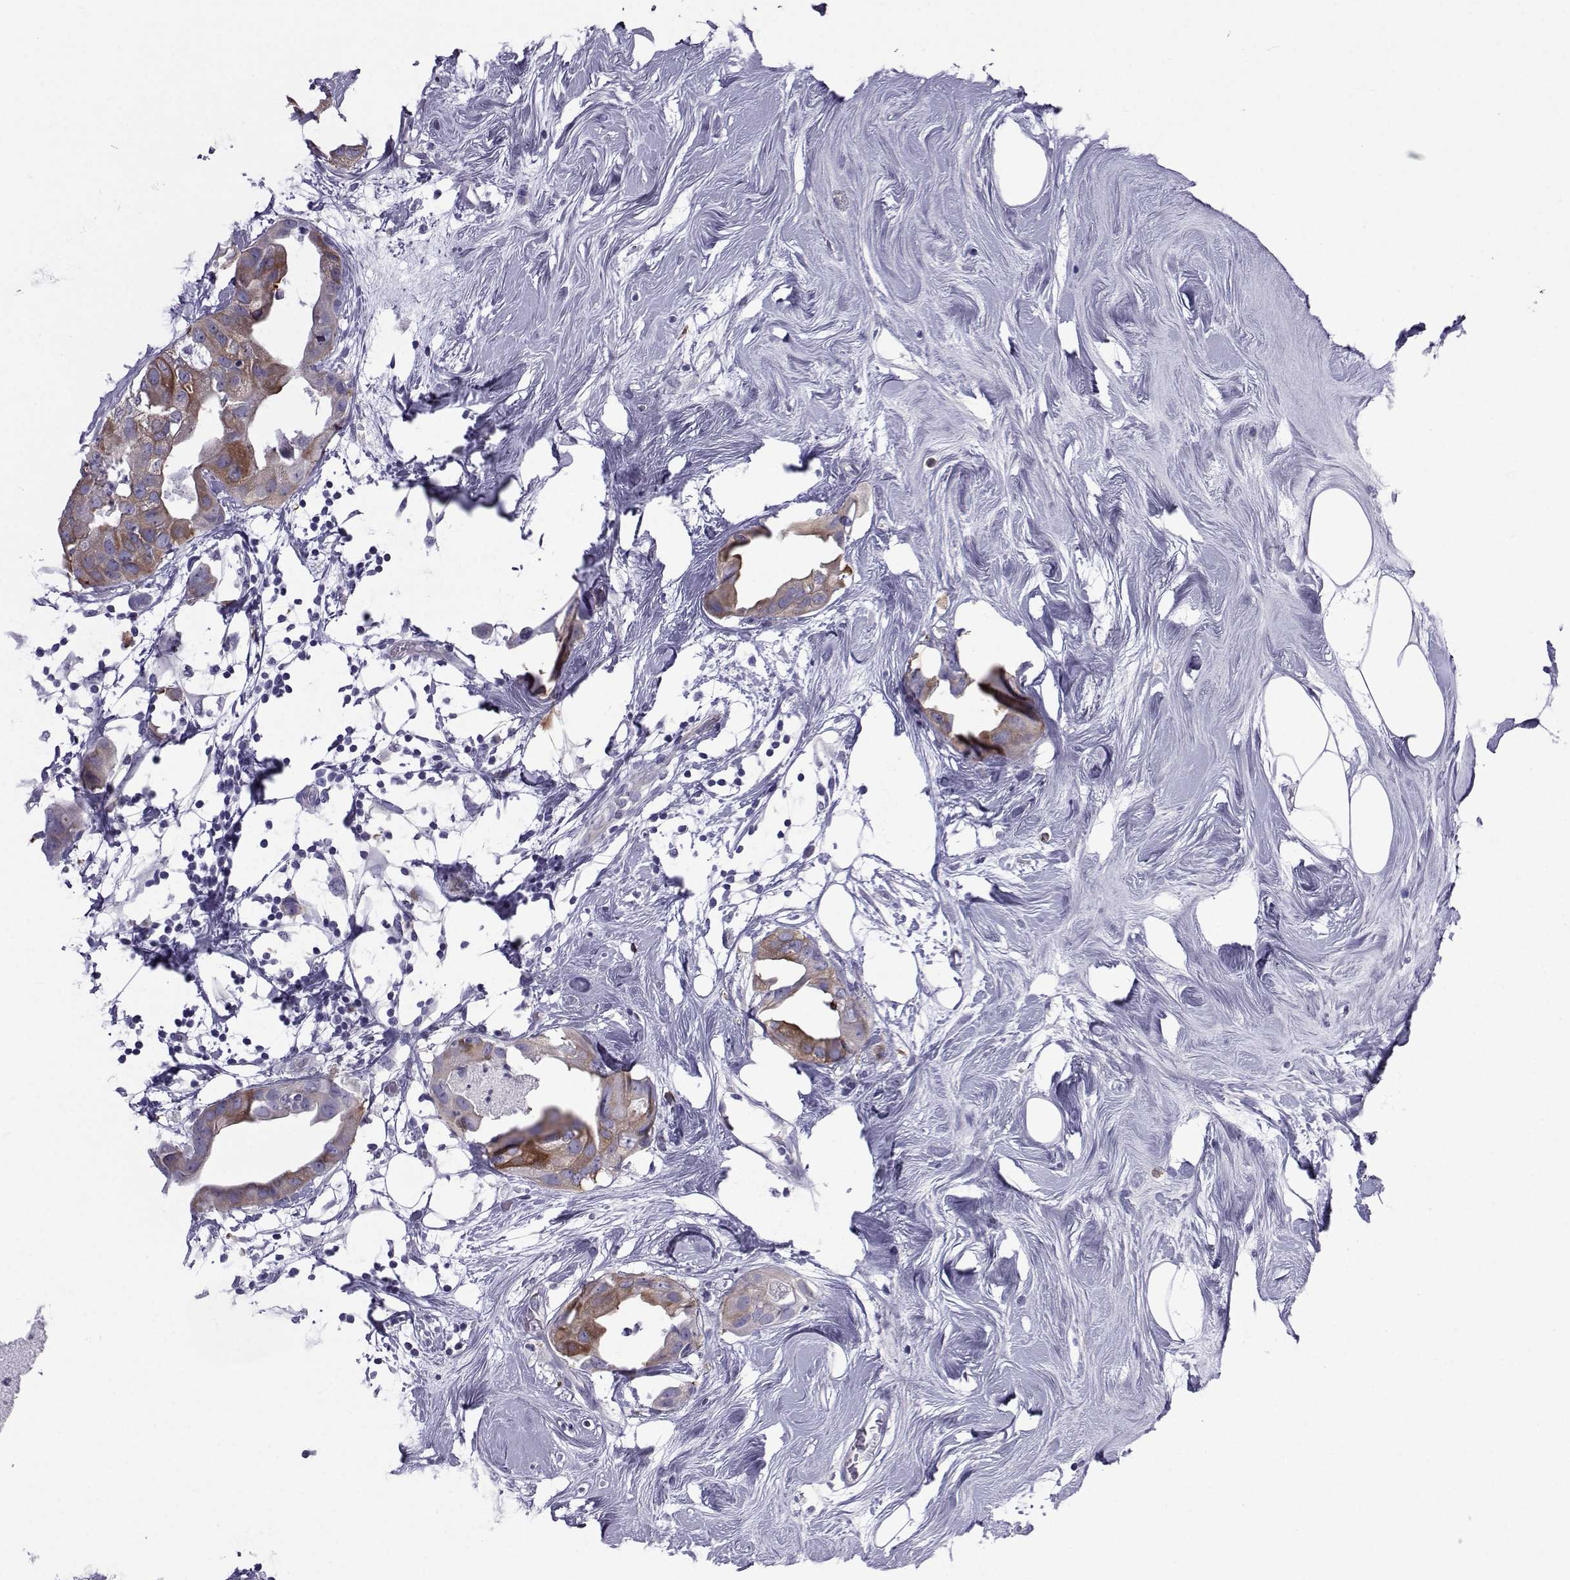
{"staining": {"intensity": "moderate", "quantity": "<25%", "location": "cytoplasmic/membranous"}, "tissue": "breast cancer", "cell_type": "Tumor cells", "image_type": "cancer", "snomed": [{"axis": "morphology", "description": "Normal tissue, NOS"}, {"axis": "morphology", "description": "Duct carcinoma"}, {"axis": "topography", "description": "Breast"}], "caption": "Breast cancer (intraductal carcinoma) was stained to show a protein in brown. There is low levels of moderate cytoplasmic/membranous positivity in about <25% of tumor cells.", "gene": "COL22A1", "patient": {"sex": "female", "age": 40}}